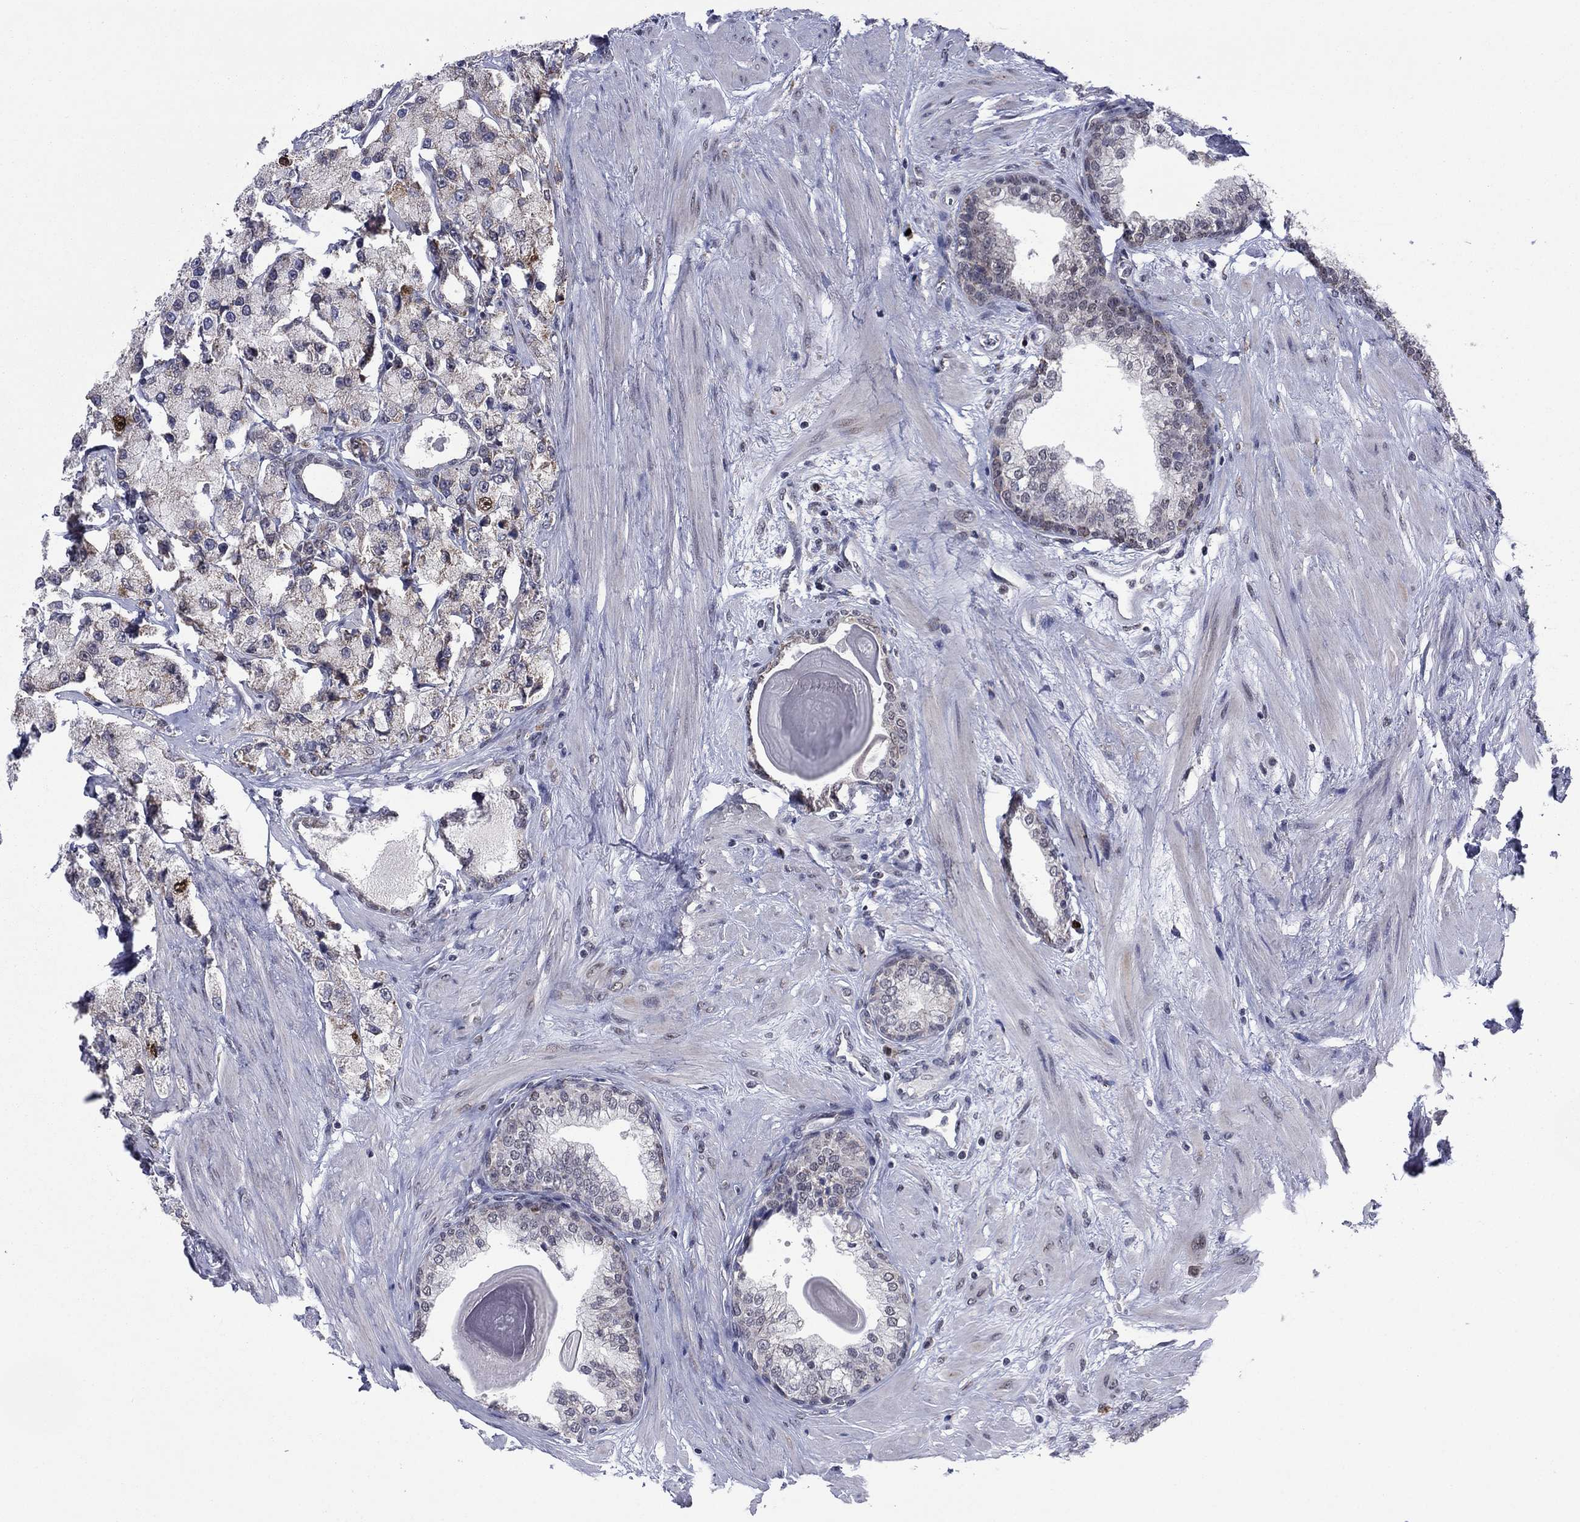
{"staining": {"intensity": "negative", "quantity": "none", "location": "none"}, "tissue": "prostate cancer", "cell_type": "Tumor cells", "image_type": "cancer", "snomed": [{"axis": "morphology", "description": "Adenocarcinoma, NOS"}, {"axis": "topography", "description": "Prostate and seminal vesicle, NOS"}, {"axis": "topography", "description": "Prostate"}], "caption": "High power microscopy image of an IHC photomicrograph of prostate adenocarcinoma, revealing no significant staining in tumor cells.", "gene": "CDCA5", "patient": {"sex": "male", "age": 64}}